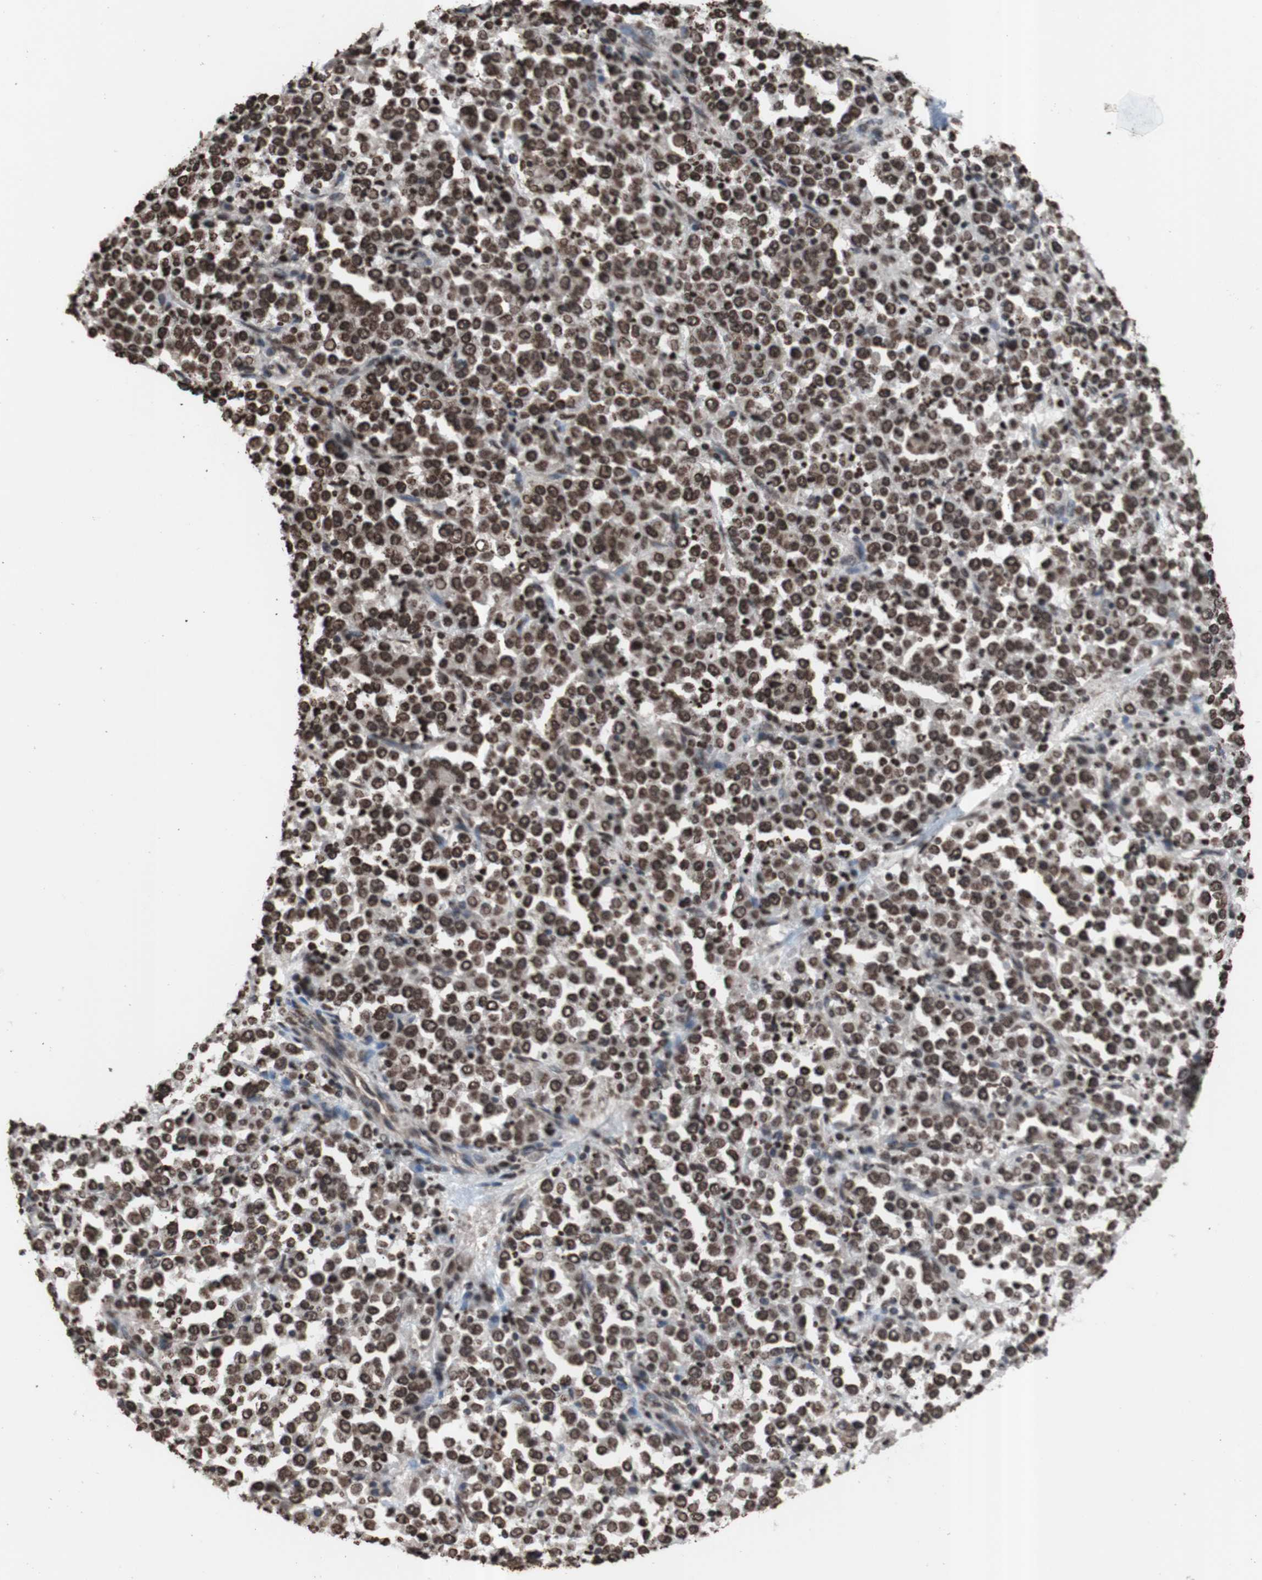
{"staining": {"intensity": "strong", "quantity": ">75%", "location": "nuclear"}, "tissue": "stomach cancer", "cell_type": "Tumor cells", "image_type": "cancer", "snomed": [{"axis": "morphology", "description": "Normal tissue, NOS"}, {"axis": "morphology", "description": "Adenocarcinoma, NOS"}, {"axis": "topography", "description": "Stomach, upper"}, {"axis": "topography", "description": "Stomach"}], "caption": "The histopathology image exhibits a brown stain indicating the presence of a protein in the nuclear of tumor cells in stomach adenocarcinoma.", "gene": "SNAI2", "patient": {"sex": "male", "age": 59}}